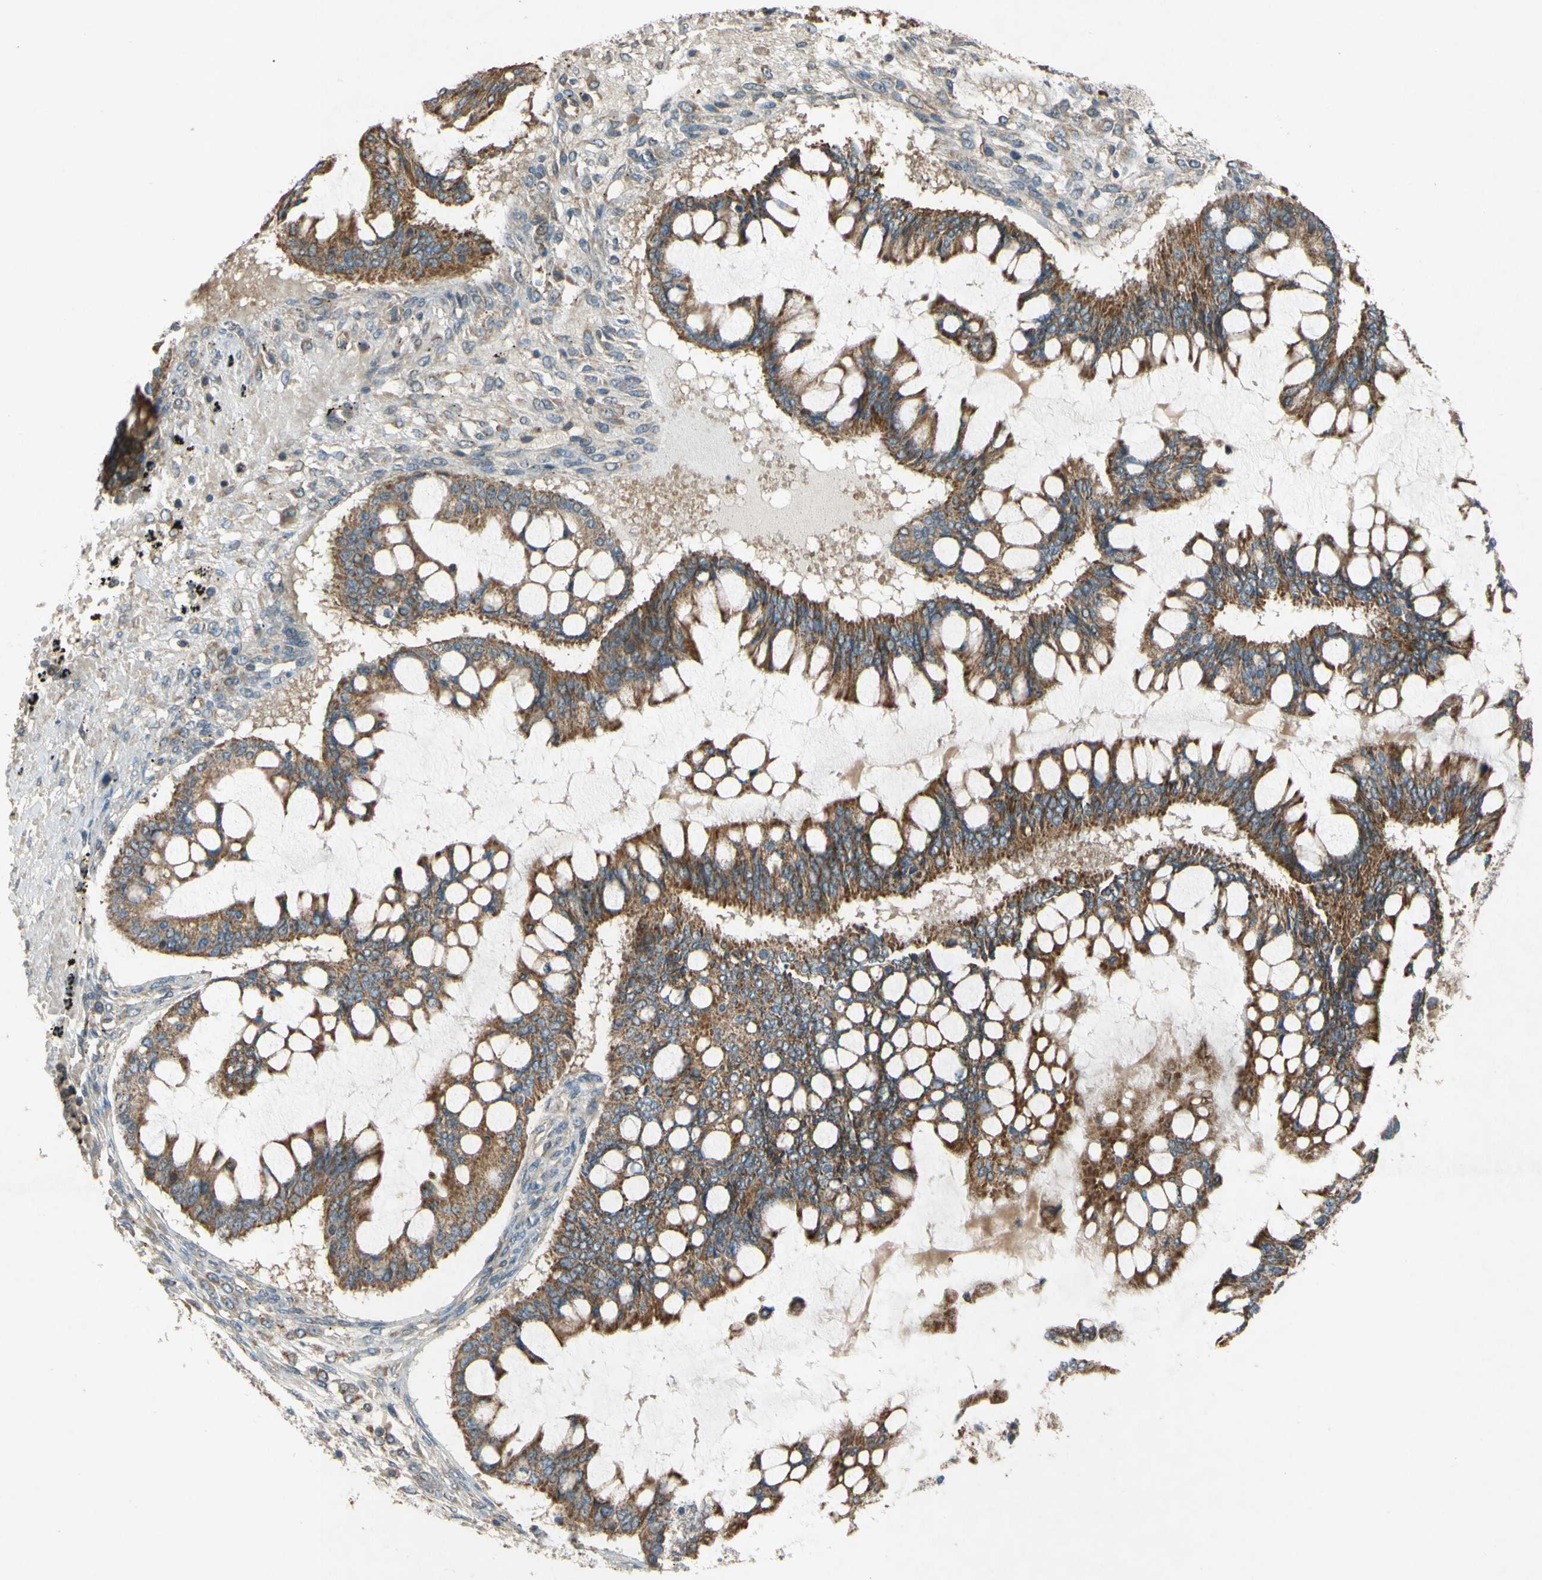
{"staining": {"intensity": "strong", "quantity": ">75%", "location": "cytoplasmic/membranous"}, "tissue": "ovarian cancer", "cell_type": "Tumor cells", "image_type": "cancer", "snomed": [{"axis": "morphology", "description": "Cystadenocarcinoma, mucinous, NOS"}, {"axis": "topography", "description": "Ovary"}], "caption": "High-magnification brightfield microscopy of ovarian mucinous cystadenocarcinoma stained with DAB (3,3'-diaminobenzidine) (brown) and counterstained with hematoxylin (blue). tumor cells exhibit strong cytoplasmic/membranous expression is seen in approximately>75% of cells.", "gene": "TST", "patient": {"sex": "female", "age": 73}}